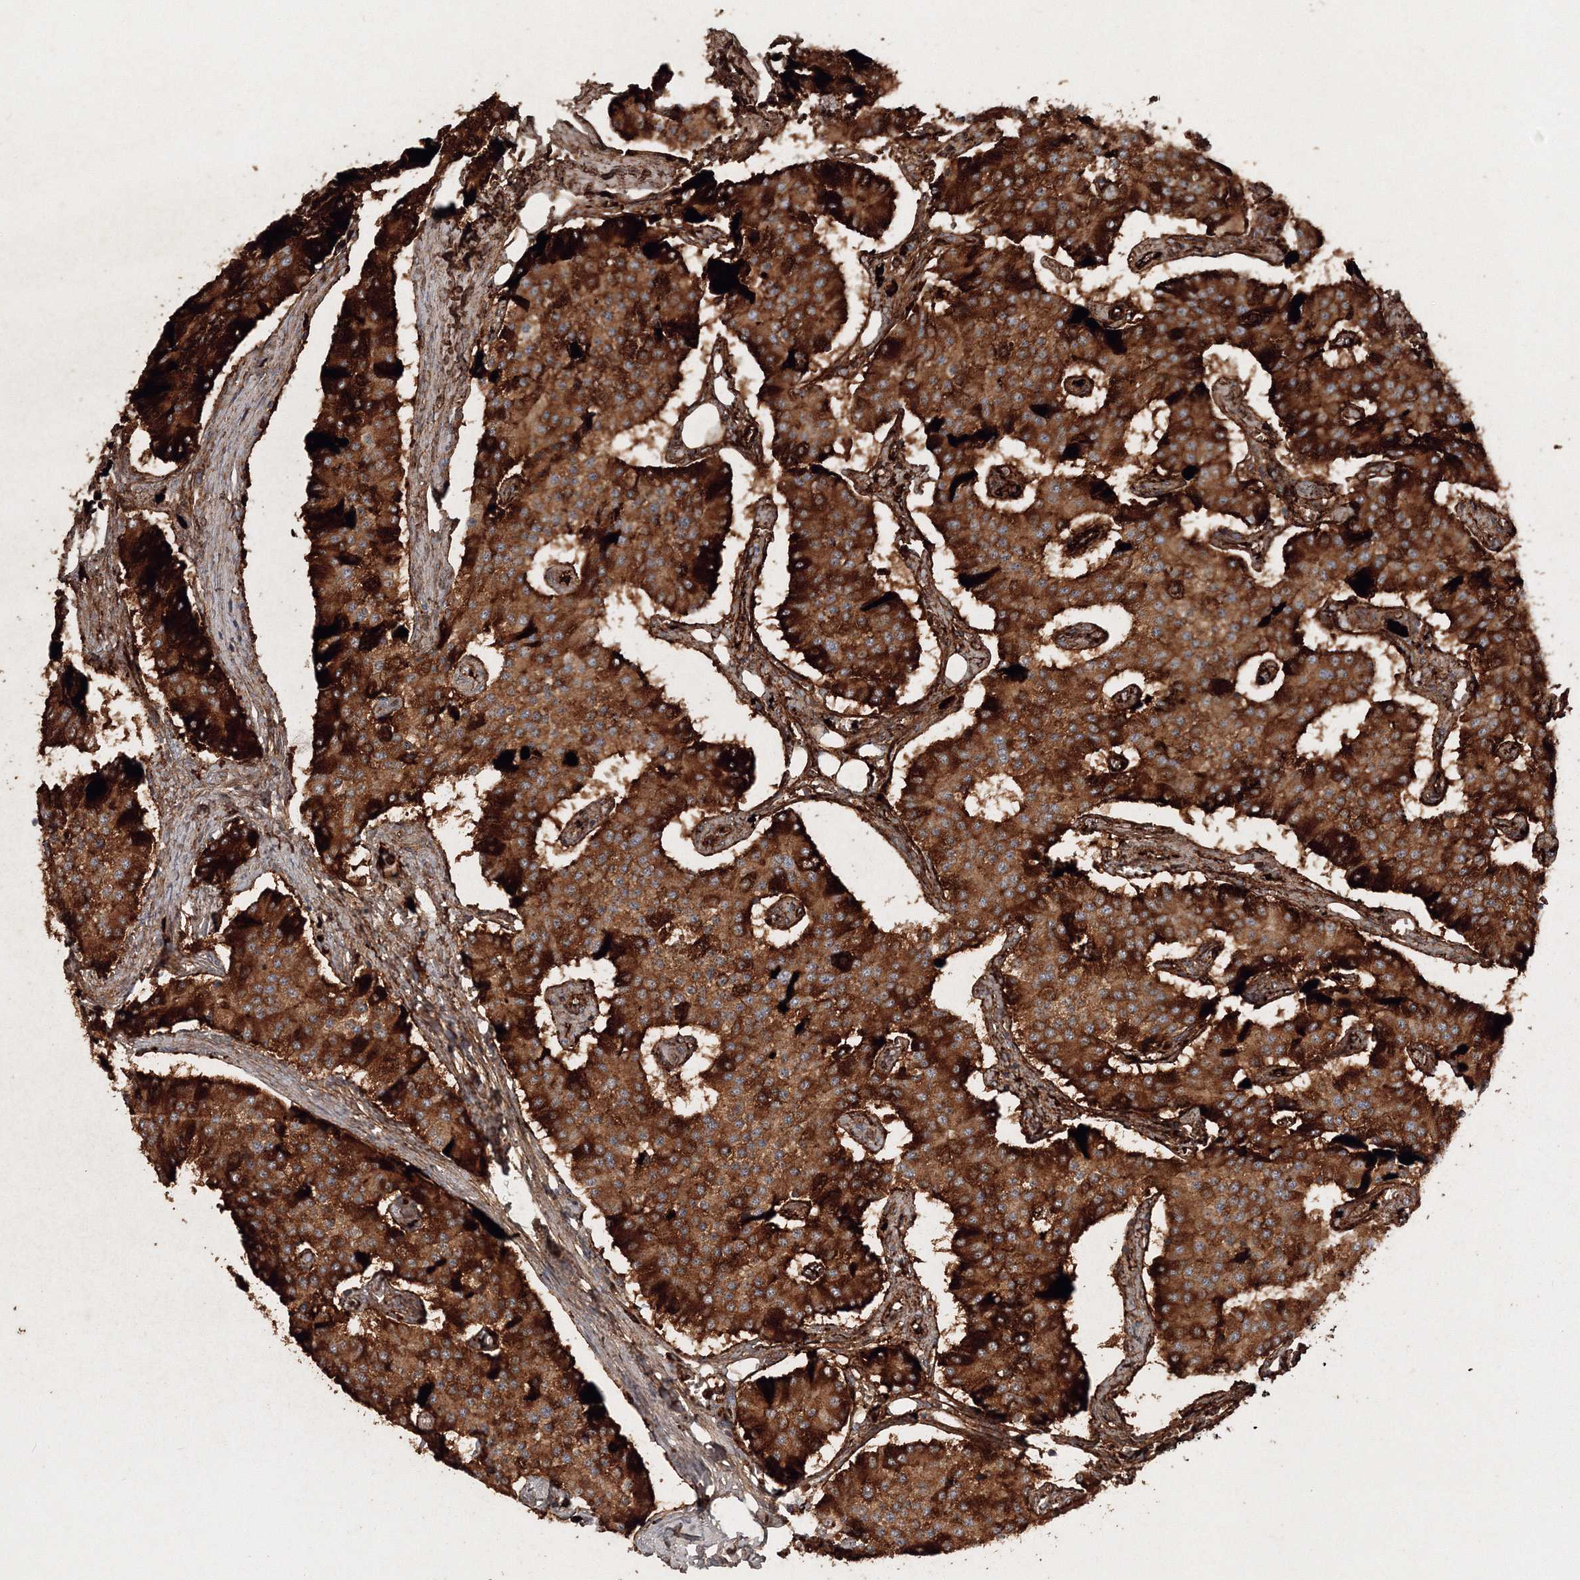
{"staining": {"intensity": "strong", "quantity": ">75%", "location": "cytoplasmic/membranous"}, "tissue": "carcinoid", "cell_type": "Tumor cells", "image_type": "cancer", "snomed": [{"axis": "morphology", "description": "Carcinoid, malignant, NOS"}, {"axis": "topography", "description": "Colon"}], "caption": "Protein staining by immunohistochemistry displays strong cytoplasmic/membranous expression in about >75% of tumor cells in carcinoid (malignant).", "gene": "NALF2", "patient": {"sex": "female", "age": 52}}